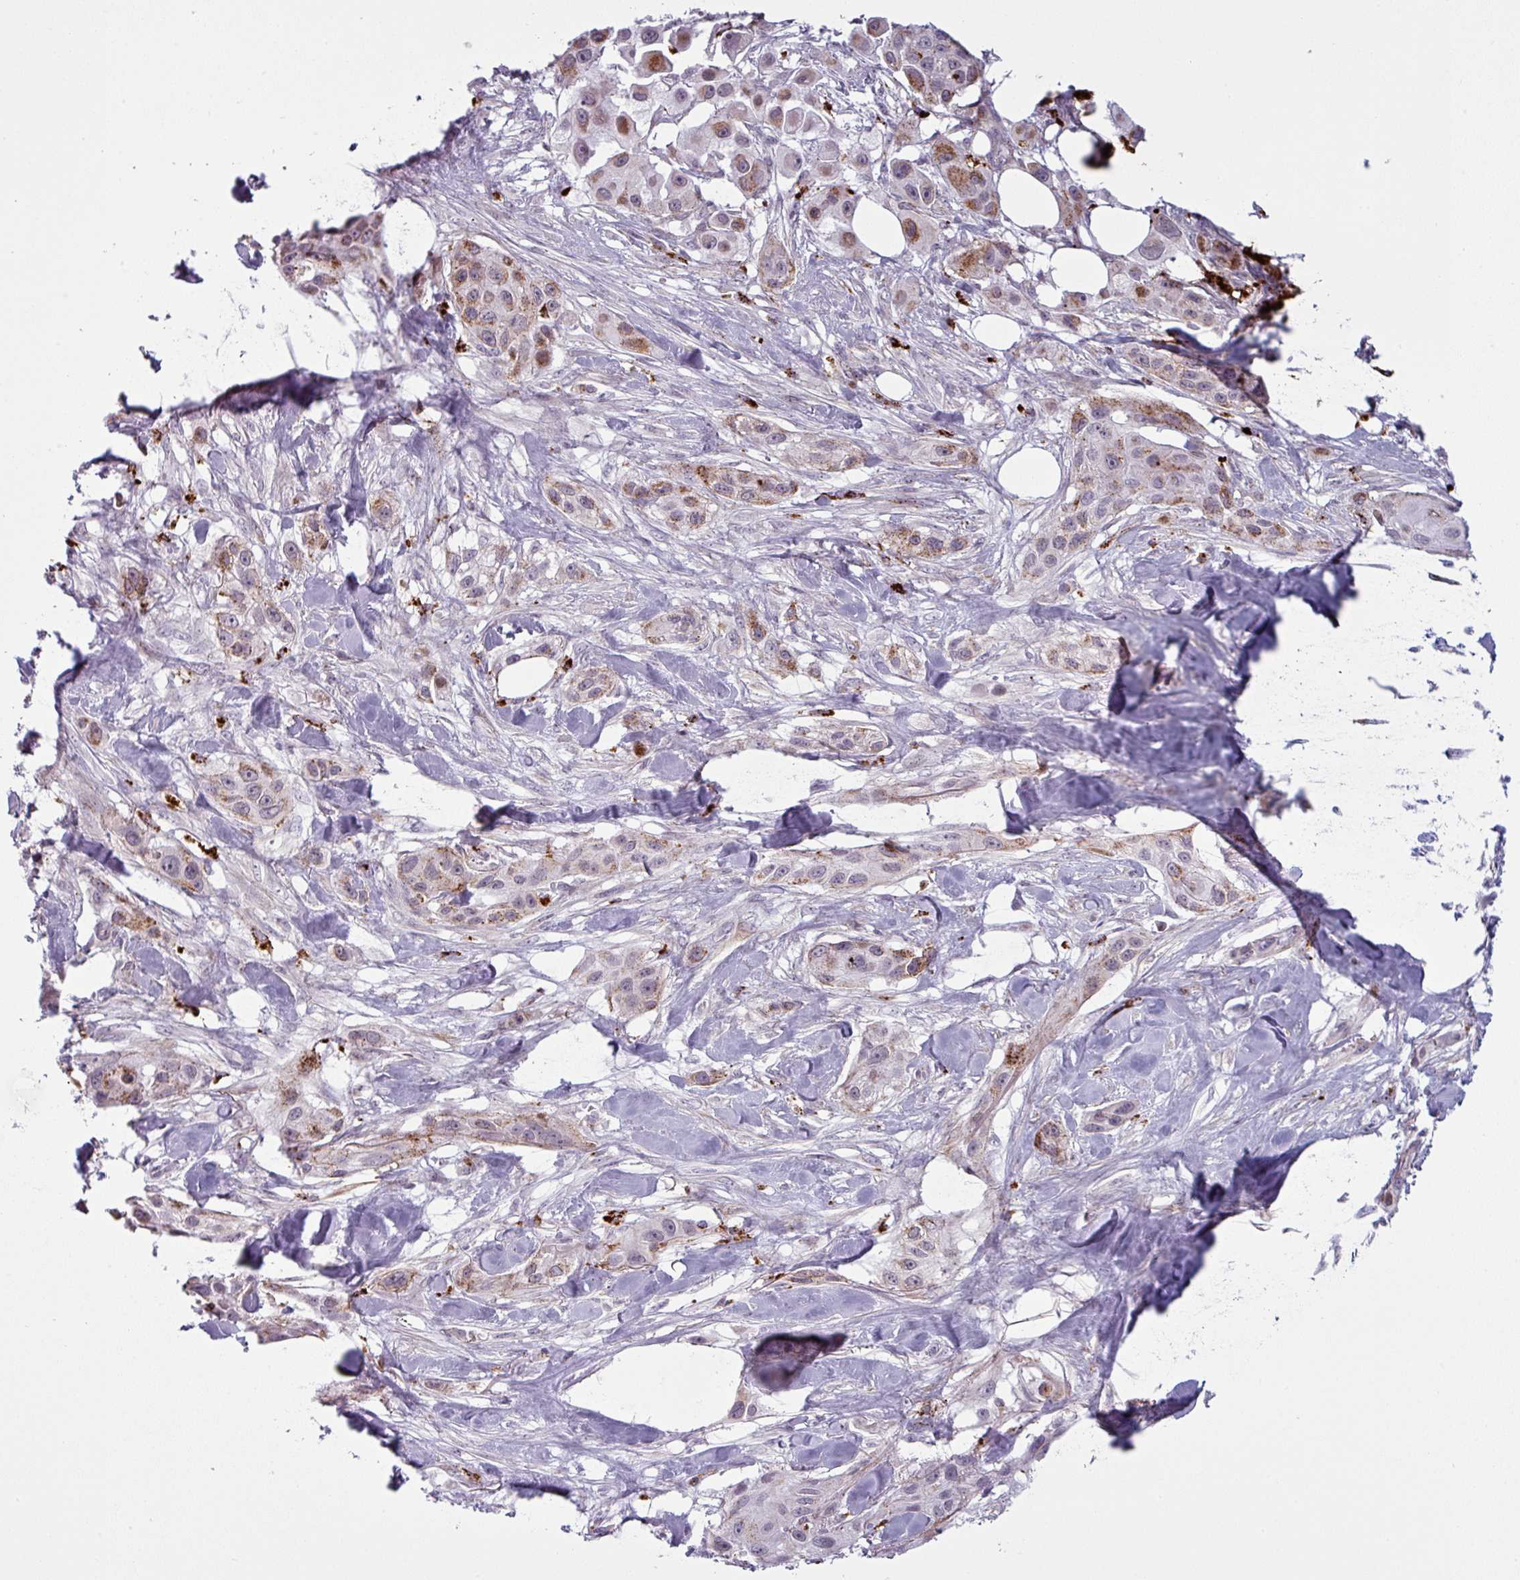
{"staining": {"intensity": "moderate", "quantity": "25%-75%", "location": "cytoplasmic/membranous"}, "tissue": "skin cancer", "cell_type": "Tumor cells", "image_type": "cancer", "snomed": [{"axis": "morphology", "description": "Squamous cell carcinoma, NOS"}, {"axis": "topography", "description": "Skin"}], "caption": "Immunohistochemical staining of skin squamous cell carcinoma displays moderate cytoplasmic/membranous protein expression in about 25%-75% of tumor cells.", "gene": "MAP7D2", "patient": {"sex": "male", "age": 63}}